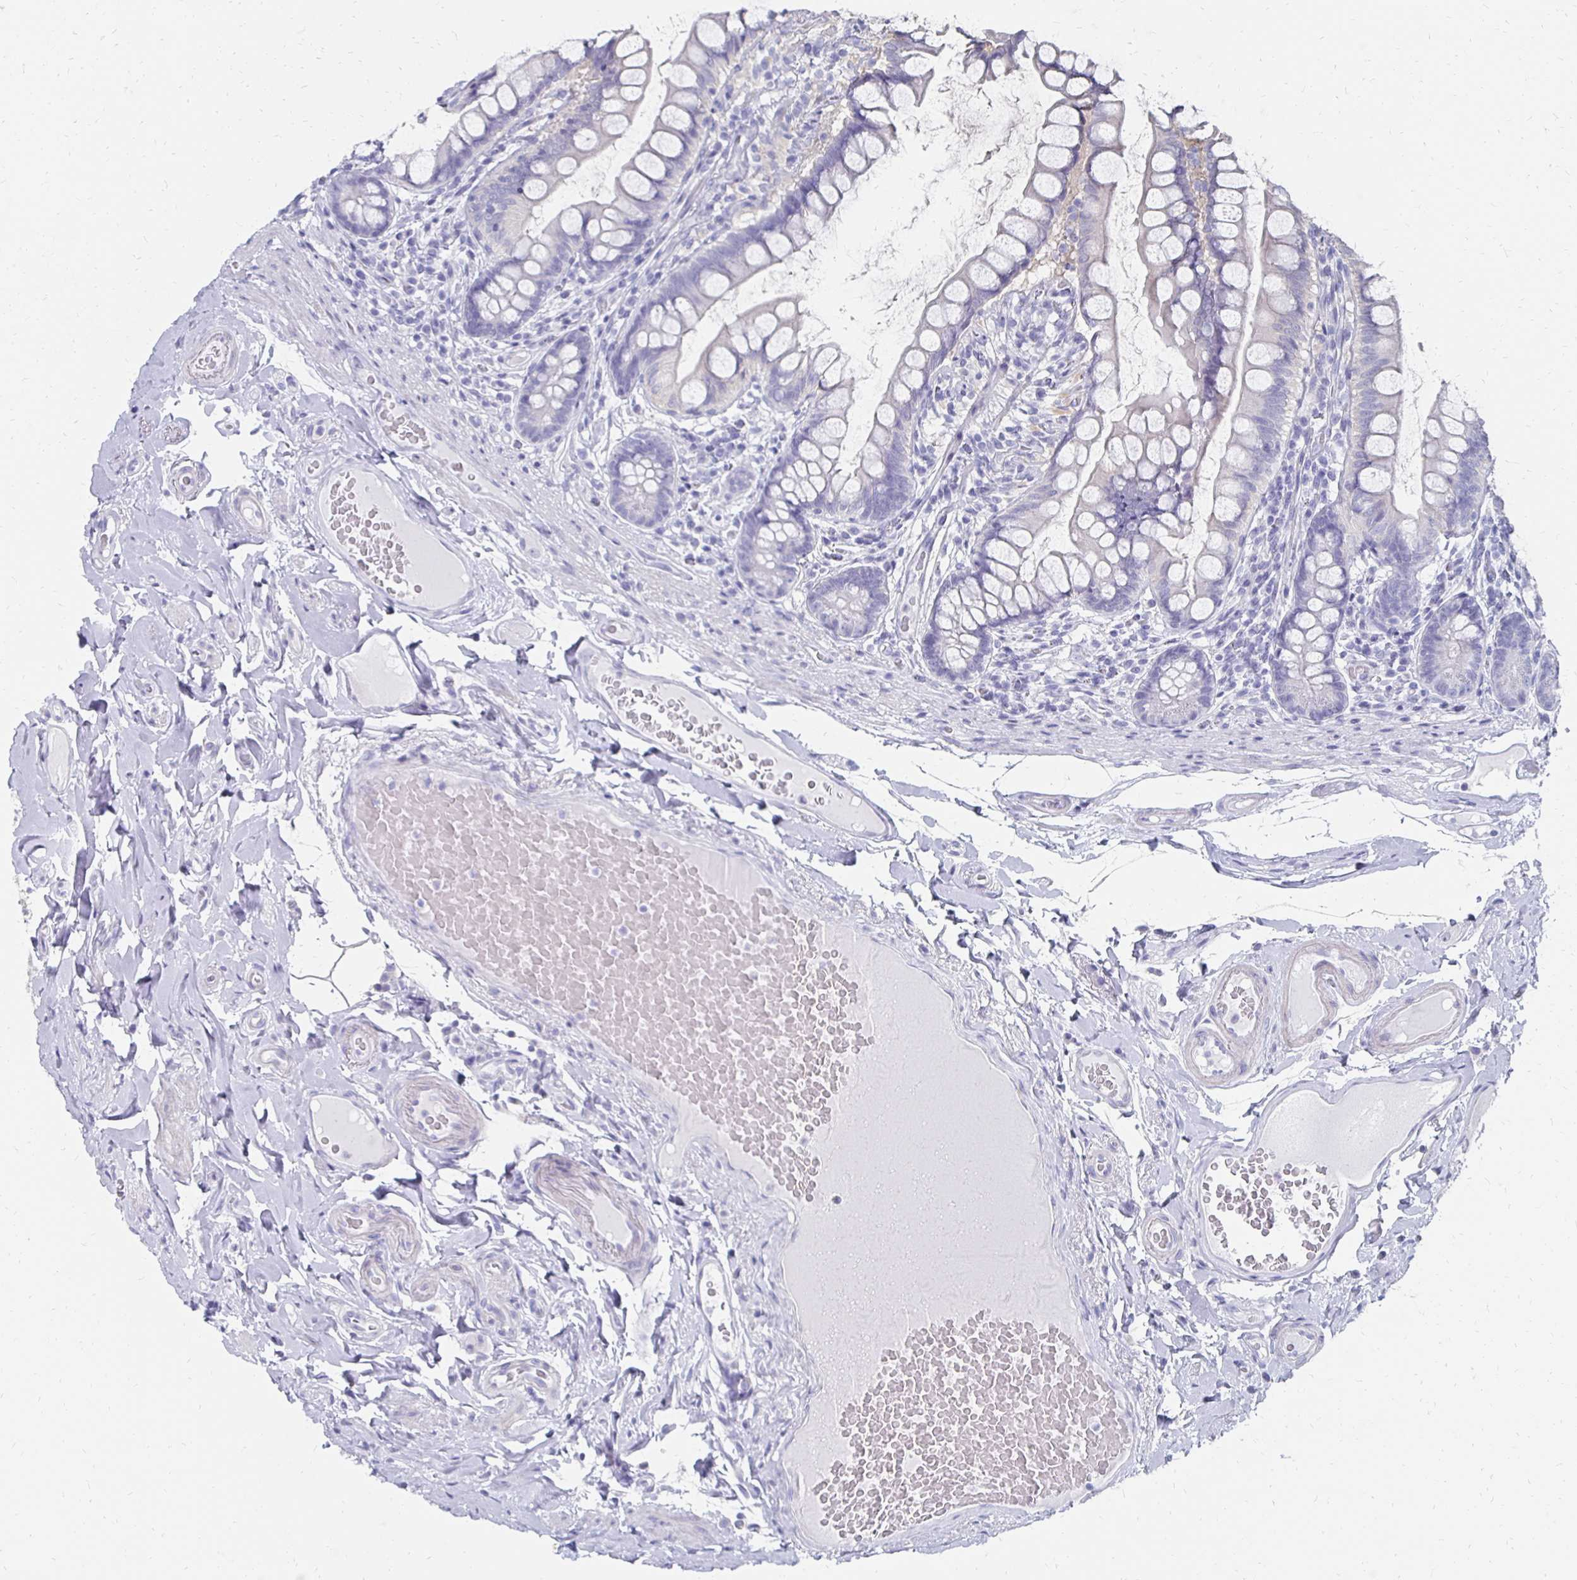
{"staining": {"intensity": "negative", "quantity": "none", "location": "none"}, "tissue": "small intestine", "cell_type": "Glandular cells", "image_type": "normal", "snomed": [{"axis": "morphology", "description": "Normal tissue, NOS"}, {"axis": "topography", "description": "Small intestine"}], "caption": "Small intestine was stained to show a protein in brown. There is no significant staining in glandular cells. (DAB IHC with hematoxylin counter stain).", "gene": "SYCP3", "patient": {"sex": "male", "age": 70}}